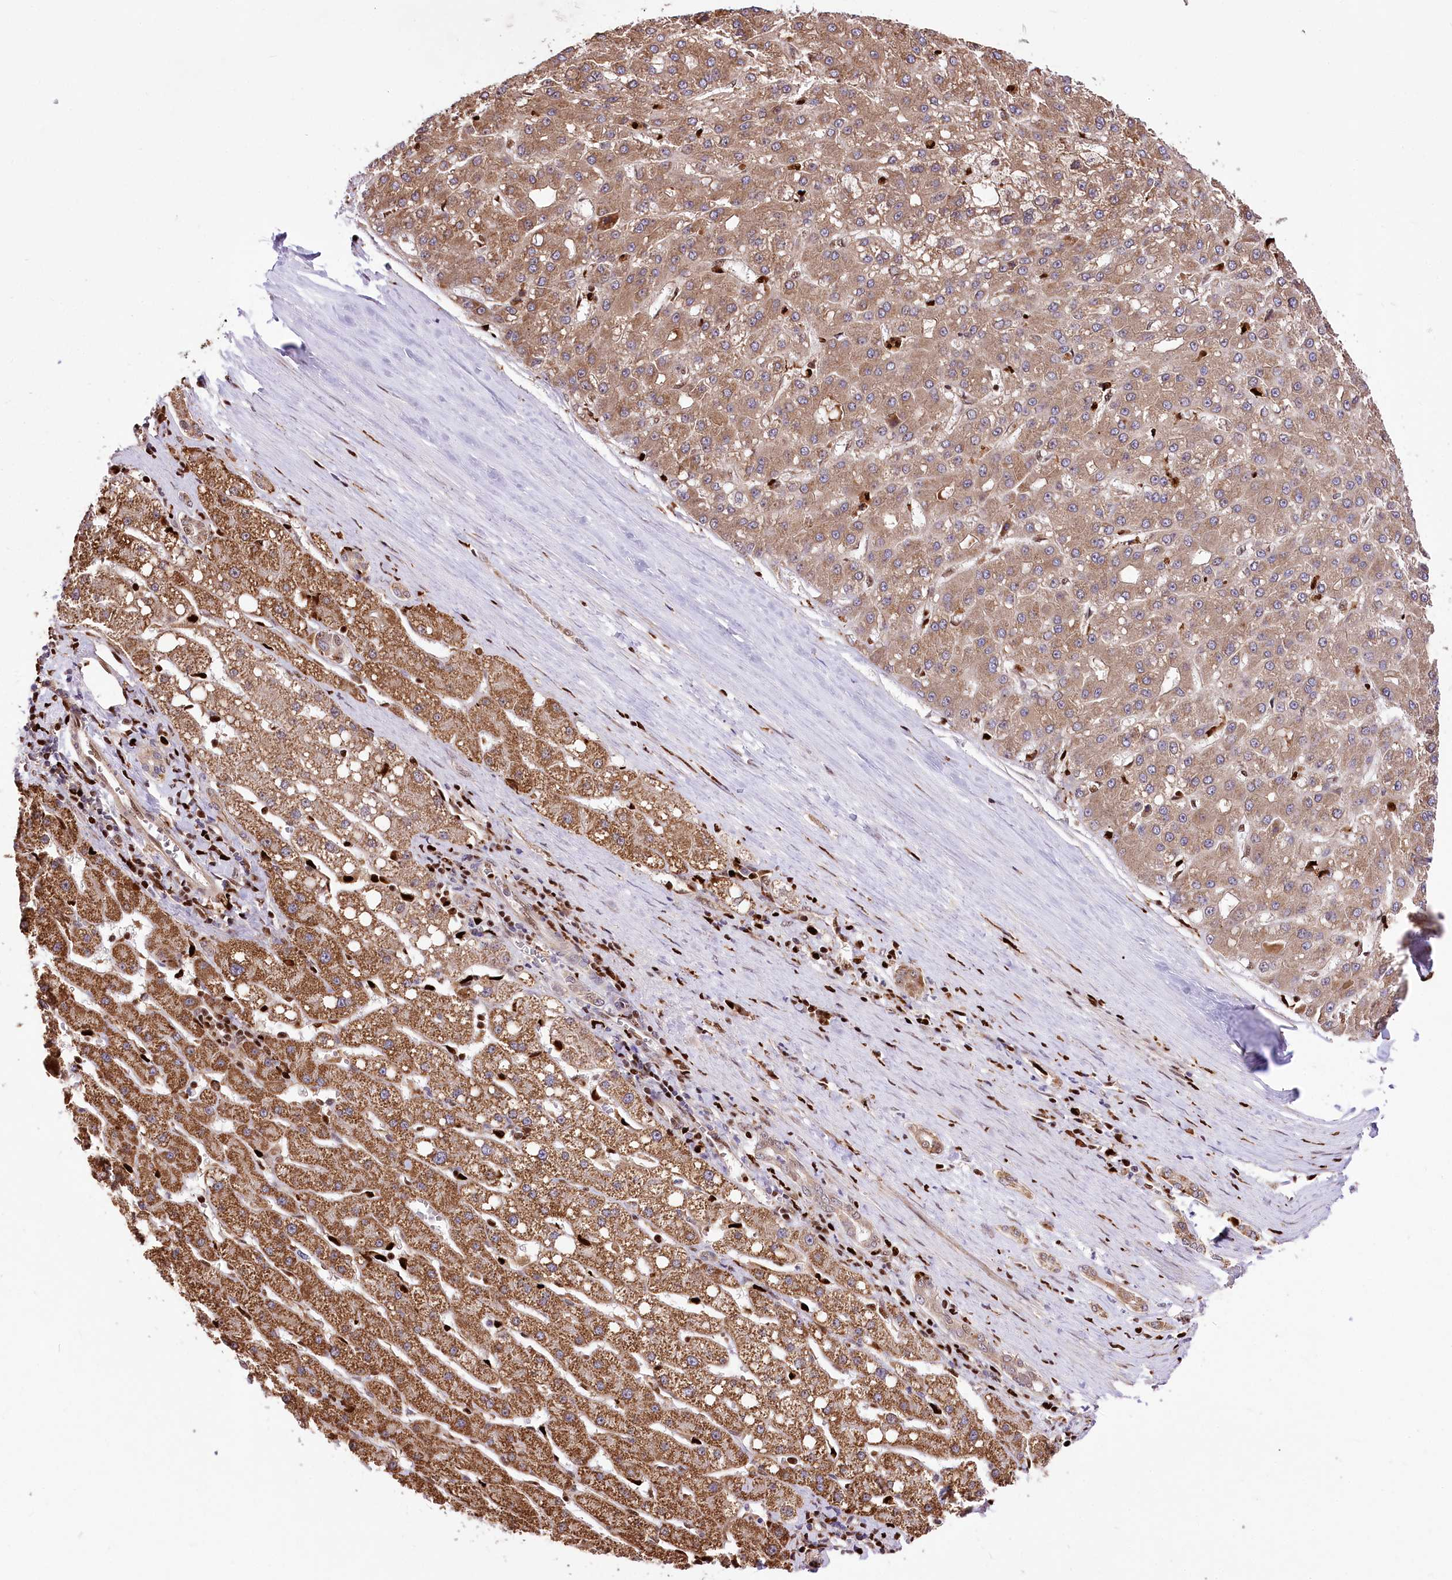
{"staining": {"intensity": "moderate", "quantity": ">75%", "location": "cytoplasmic/membranous"}, "tissue": "liver cancer", "cell_type": "Tumor cells", "image_type": "cancer", "snomed": [{"axis": "morphology", "description": "Carcinoma, Hepatocellular, NOS"}, {"axis": "topography", "description": "Liver"}], "caption": "Immunohistochemistry (IHC) (DAB (3,3'-diaminobenzidine)) staining of hepatocellular carcinoma (liver) demonstrates moderate cytoplasmic/membranous protein staining in approximately >75% of tumor cells. The staining is performed using DAB brown chromogen to label protein expression. The nuclei are counter-stained blue using hematoxylin.", "gene": "FIGN", "patient": {"sex": "male", "age": 67}}